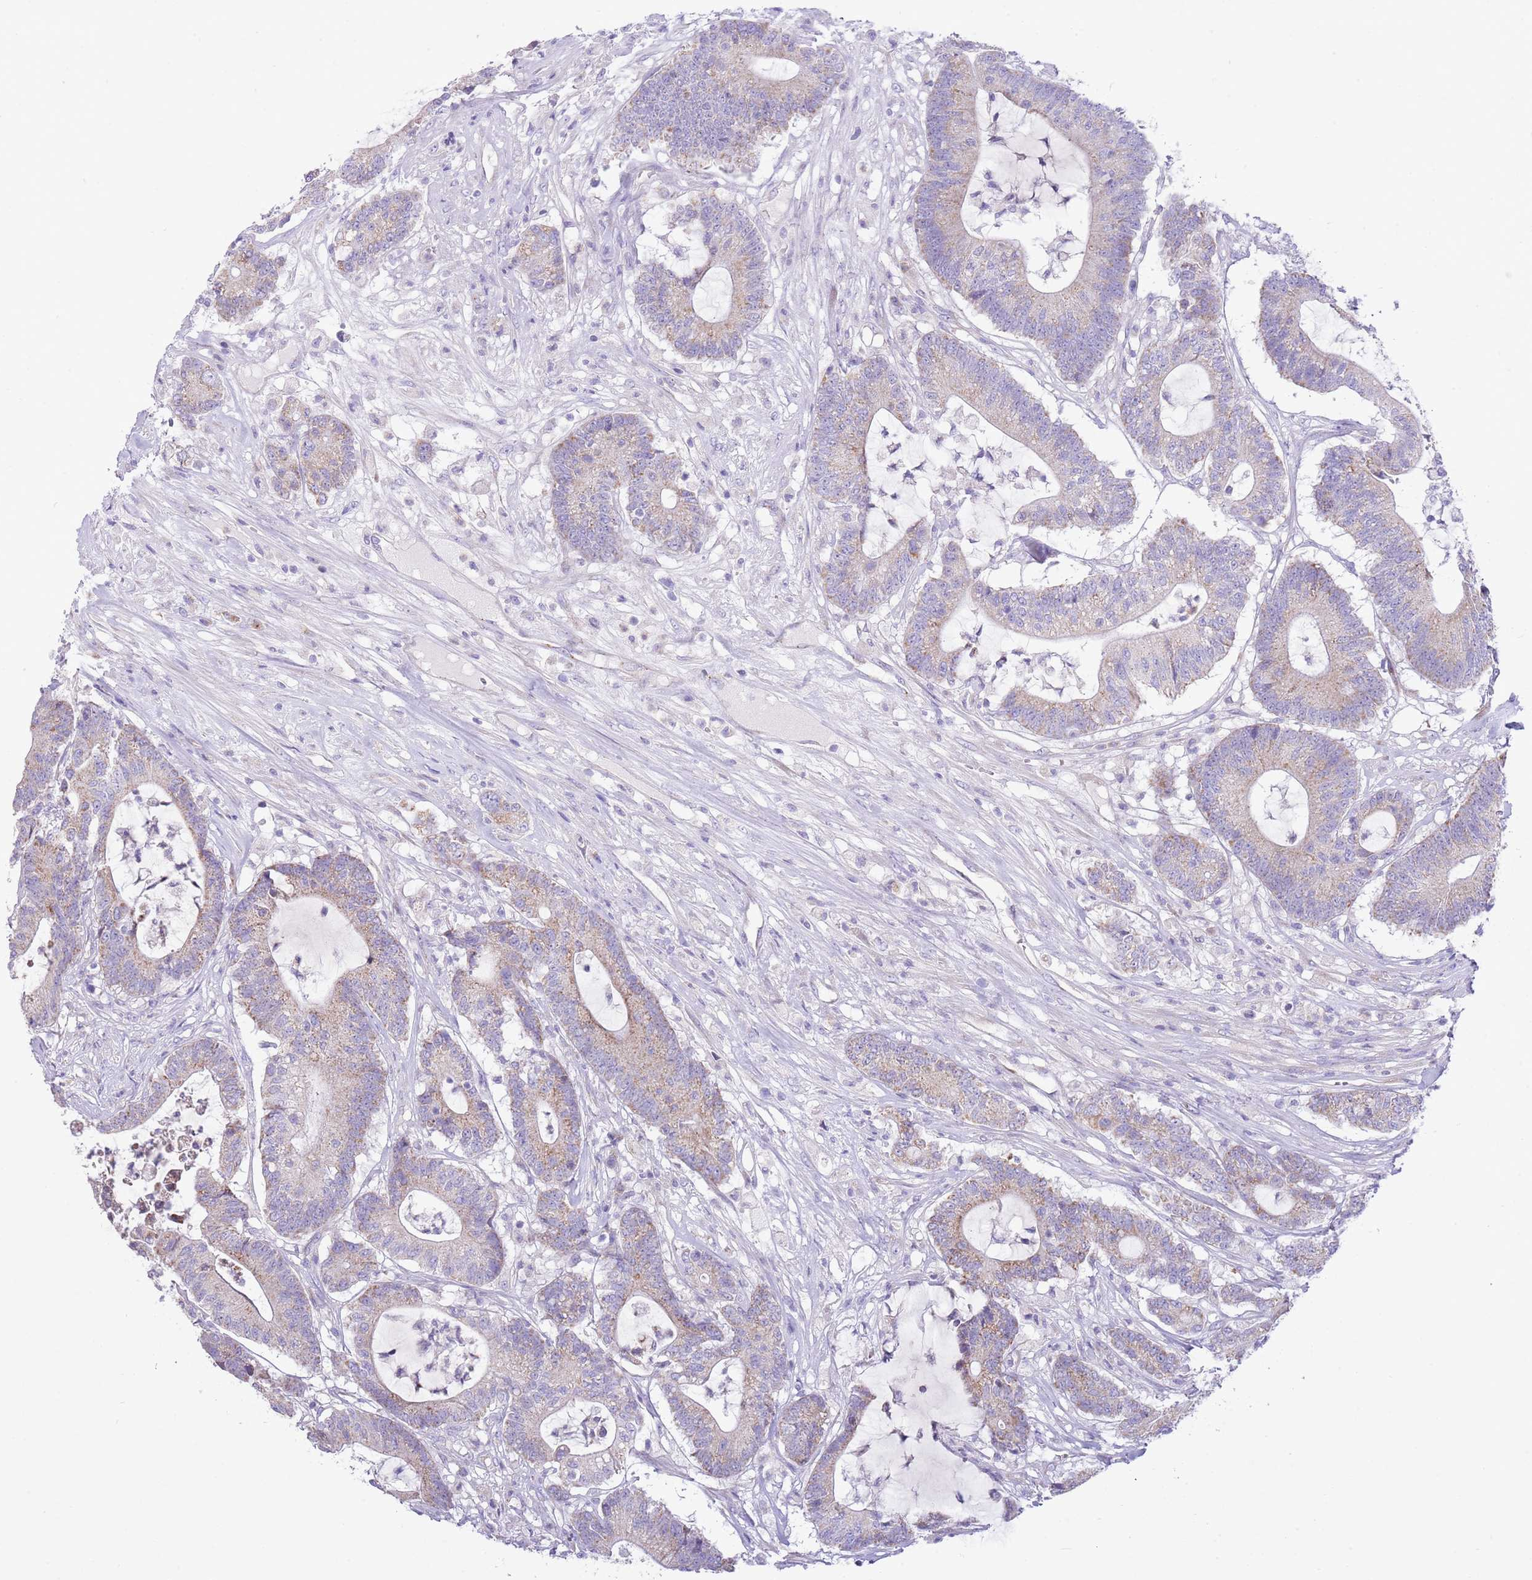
{"staining": {"intensity": "weak", "quantity": "25%-75%", "location": "cytoplasmic/membranous"}, "tissue": "colorectal cancer", "cell_type": "Tumor cells", "image_type": "cancer", "snomed": [{"axis": "morphology", "description": "Adenocarcinoma, NOS"}, {"axis": "topography", "description": "Colon"}], "caption": "The image displays immunohistochemical staining of adenocarcinoma (colorectal). There is weak cytoplasmic/membranous staining is appreciated in approximately 25%-75% of tumor cells.", "gene": "OAZ2", "patient": {"sex": "female", "age": 84}}